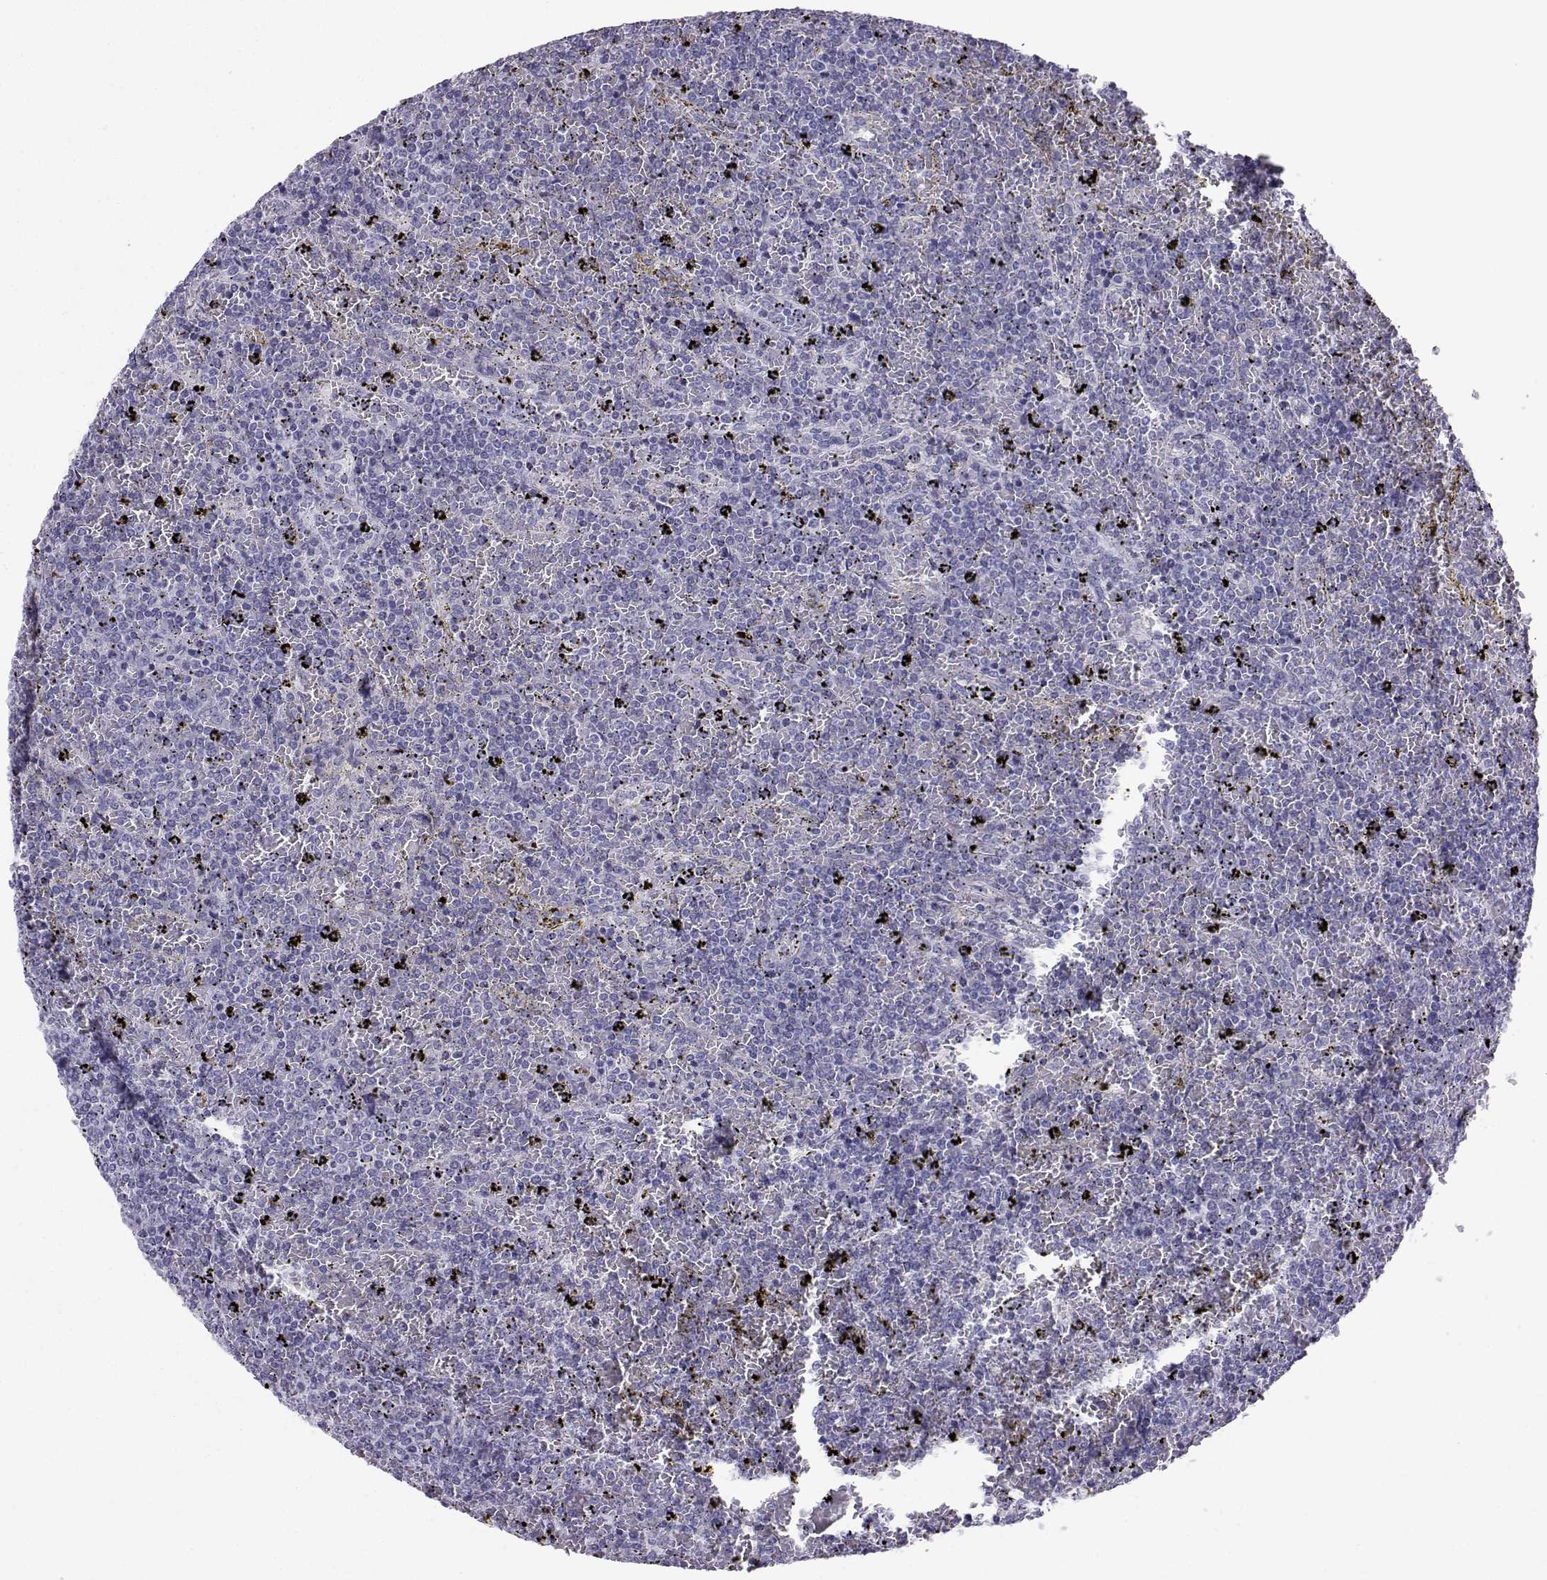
{"staining": {"intensity": "negative", "quantity": "none", "location": "none"}, "tissue": "lymphoma", "cell_type": "Tumor cells", "image_type": "cancer", "snomed": [{"axis": "morphology", "description": "Malignant lymphoma, non-Hodgkin's type, Low grade"}, {"axis": "topography", "description": "Spleen"}], "caption": "The histopathology image reveals no staining of tumor cells in lymphoma.", "gene": "SST", "patient": {"sex": "female", "age": 77}}